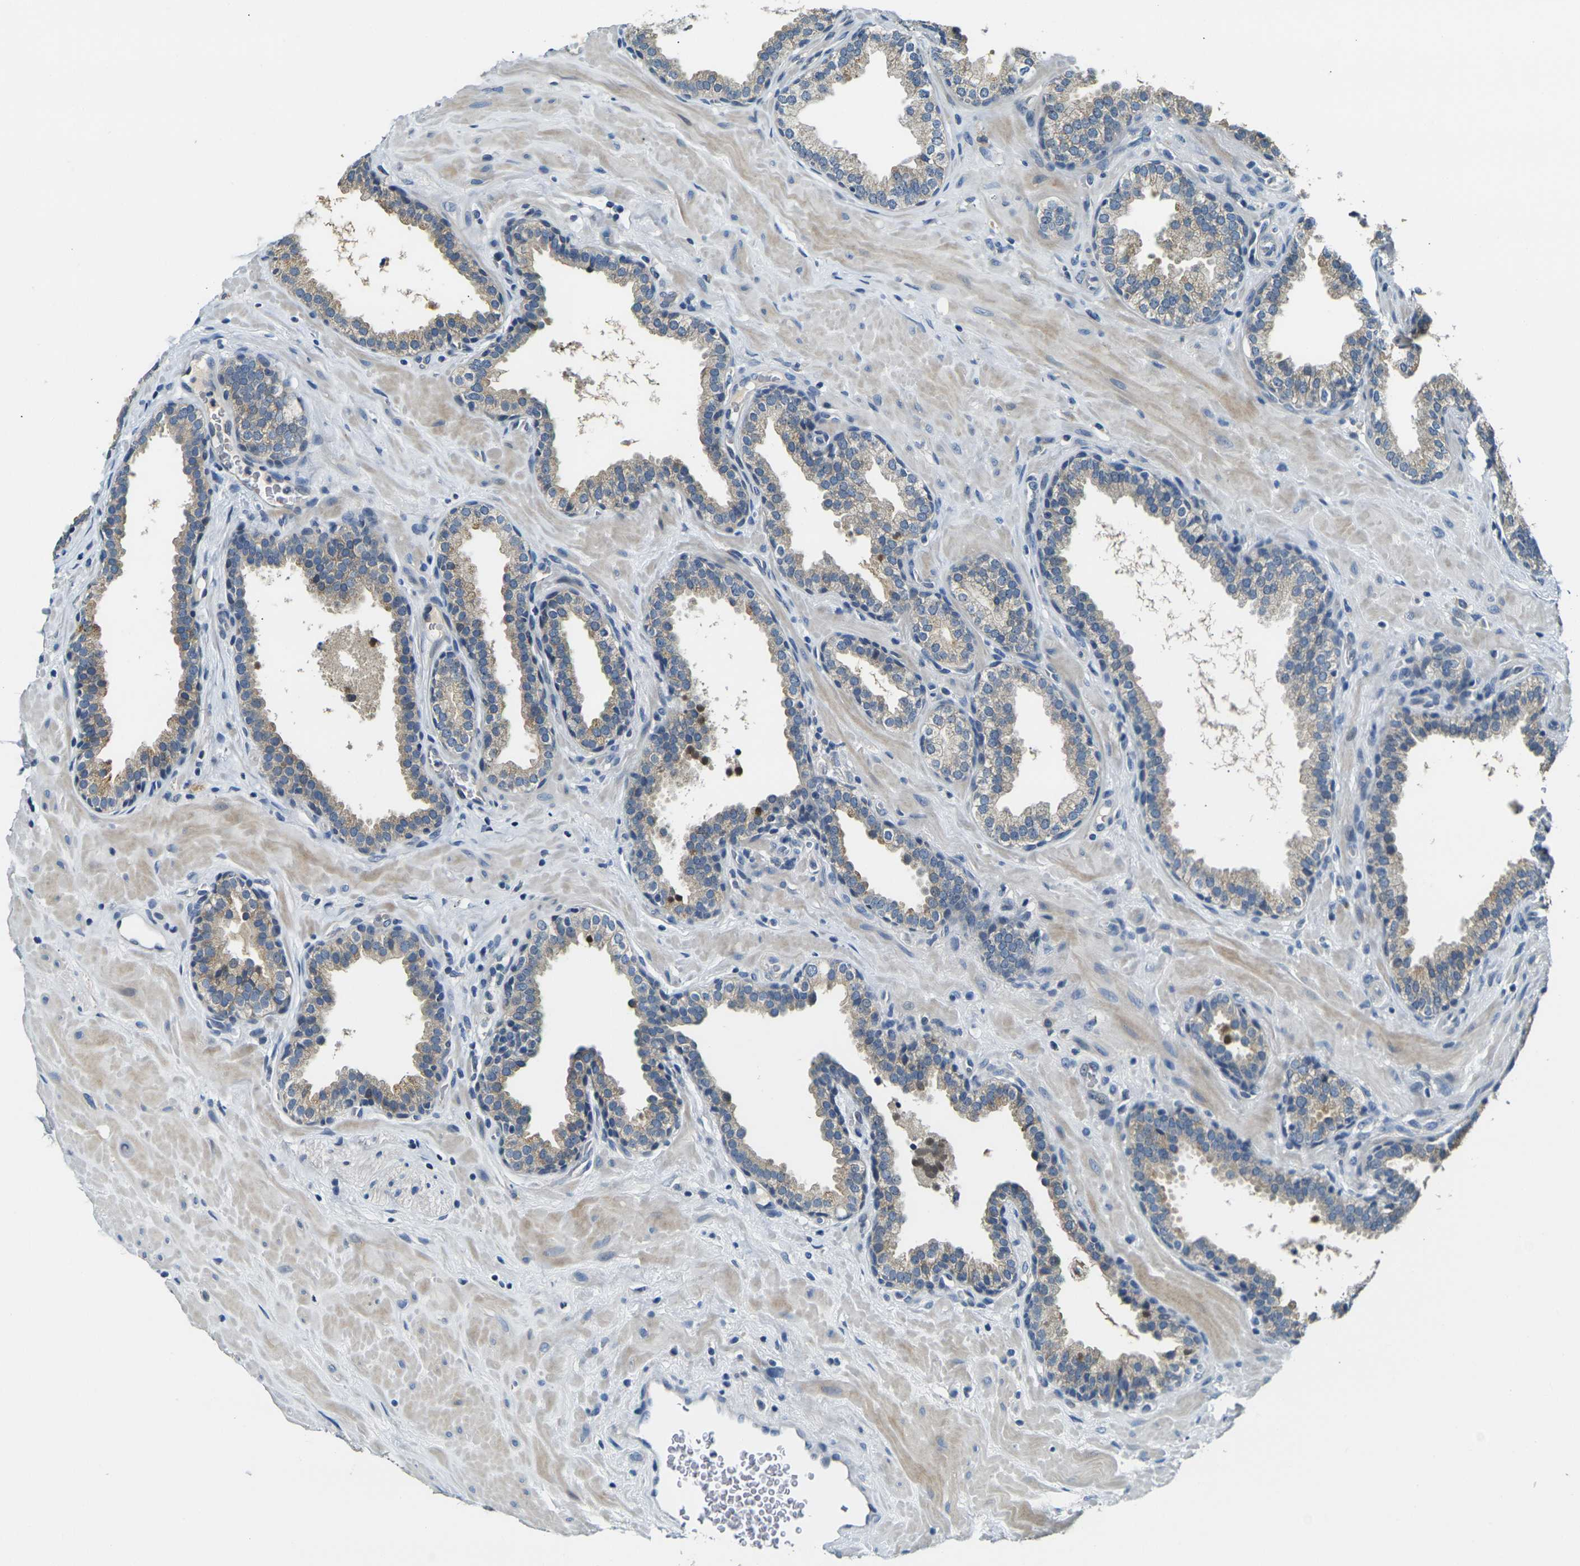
{"staining": {"intensity": "weak", "quantity": "<25%", "location": "cytoplasmic/membranous"}, "tissue": "prostate", "cell_type": "Glandular cells", "image_type": "normal", "snomed": [{"axis": "morphology", "description": "Normal tissue, NOS"}, {"axis": "topography", "description": "Prostate"}], "caption": "Immunohistochemistry of normal prostate exhibits no expression in glandular cells.", "gene": "SHISAL2B", "patient": {"sex": "male", "age": 51}}